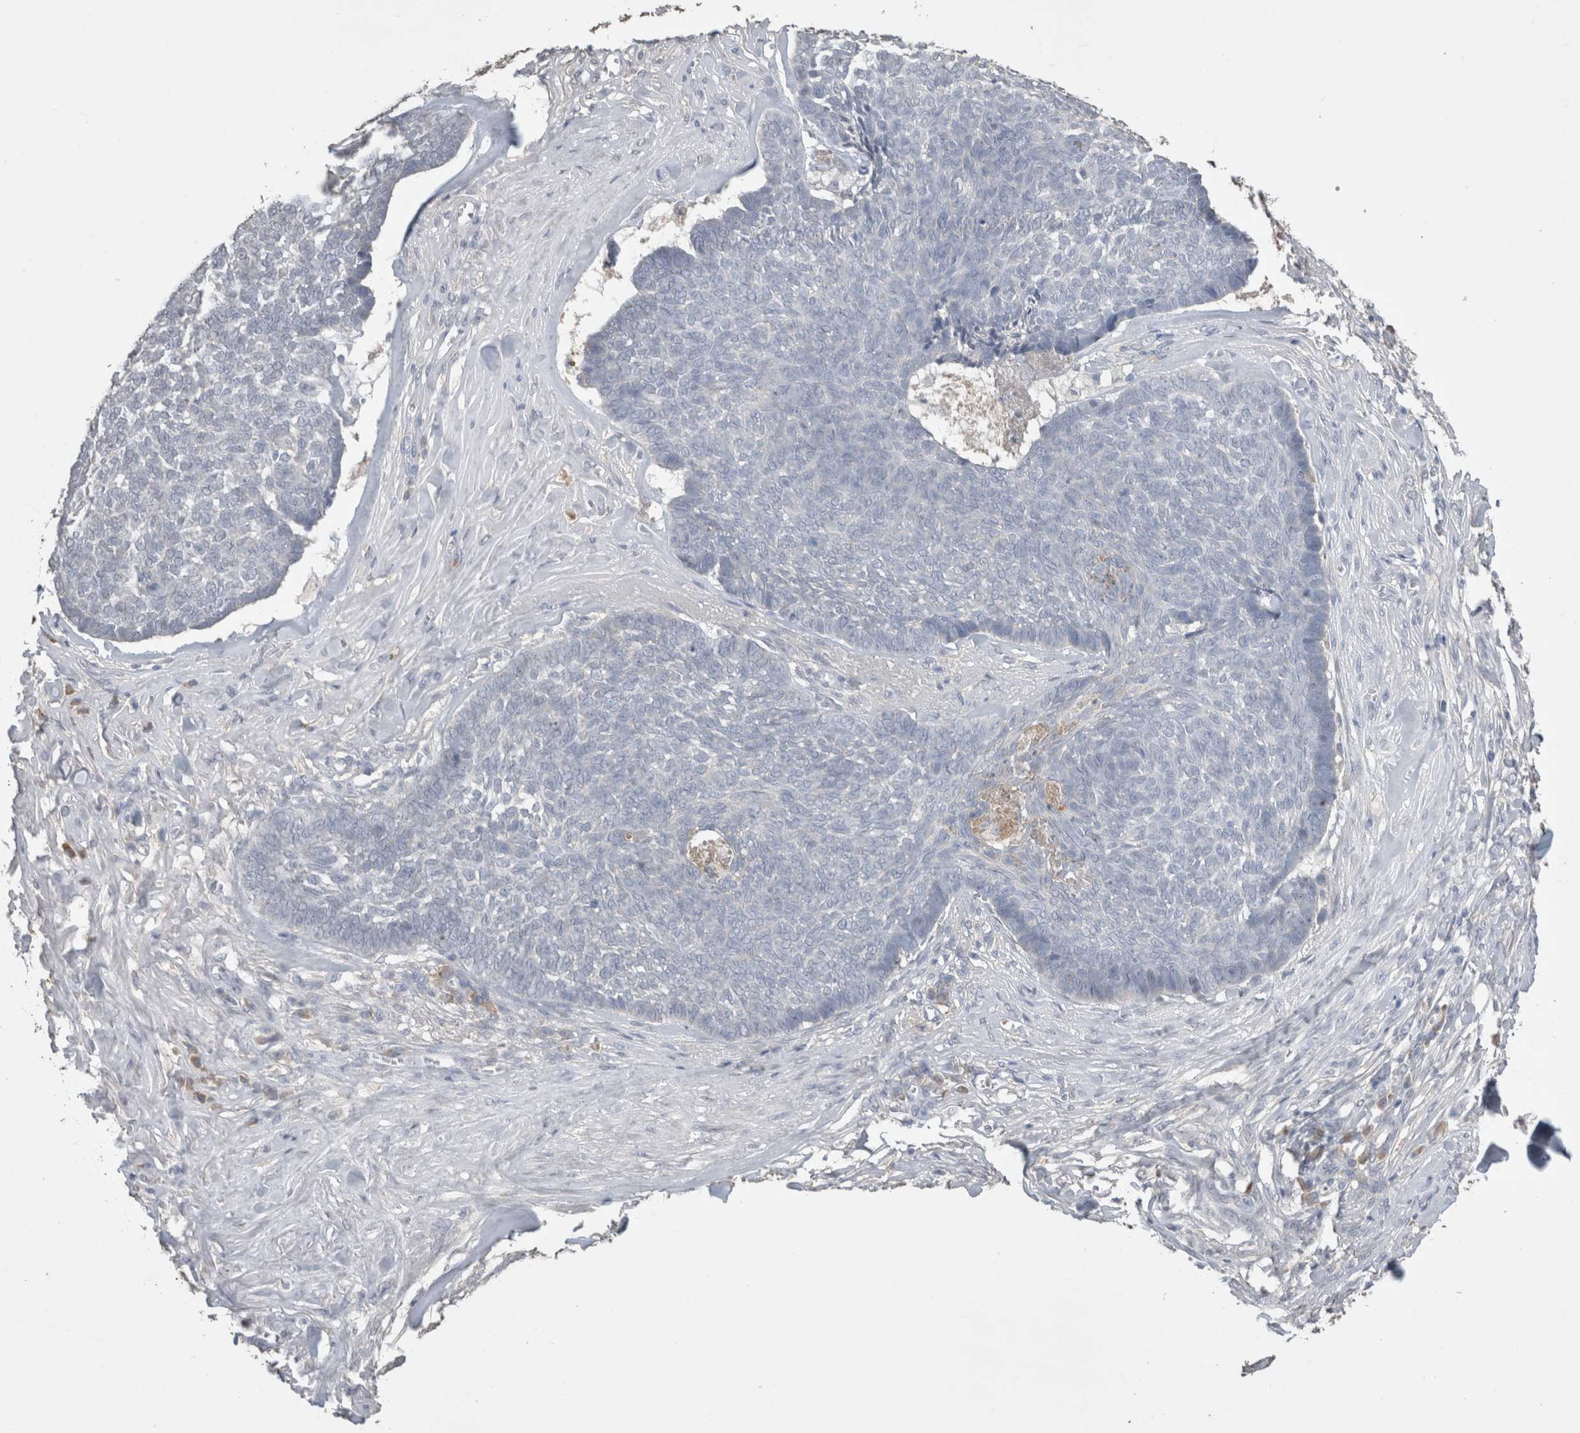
{"staining": {"intensity": "negative", "quantity": "none", "location": "none"}, "tissue": "skin cancer", "cell_type": "Tumor cells", "image_type": "cancer", "snomed": [{"axis": "morphology", "description": "Basal cell carcinoma"}, {"axis": "topography", "description": "Skin"}], "caption": "IHC image of skin cancer stained for a protein (brown), which demonstrates no expression in tumor cells.", "gene": "NAALADL2", "patient": {"sex": "male", "age": 84}}